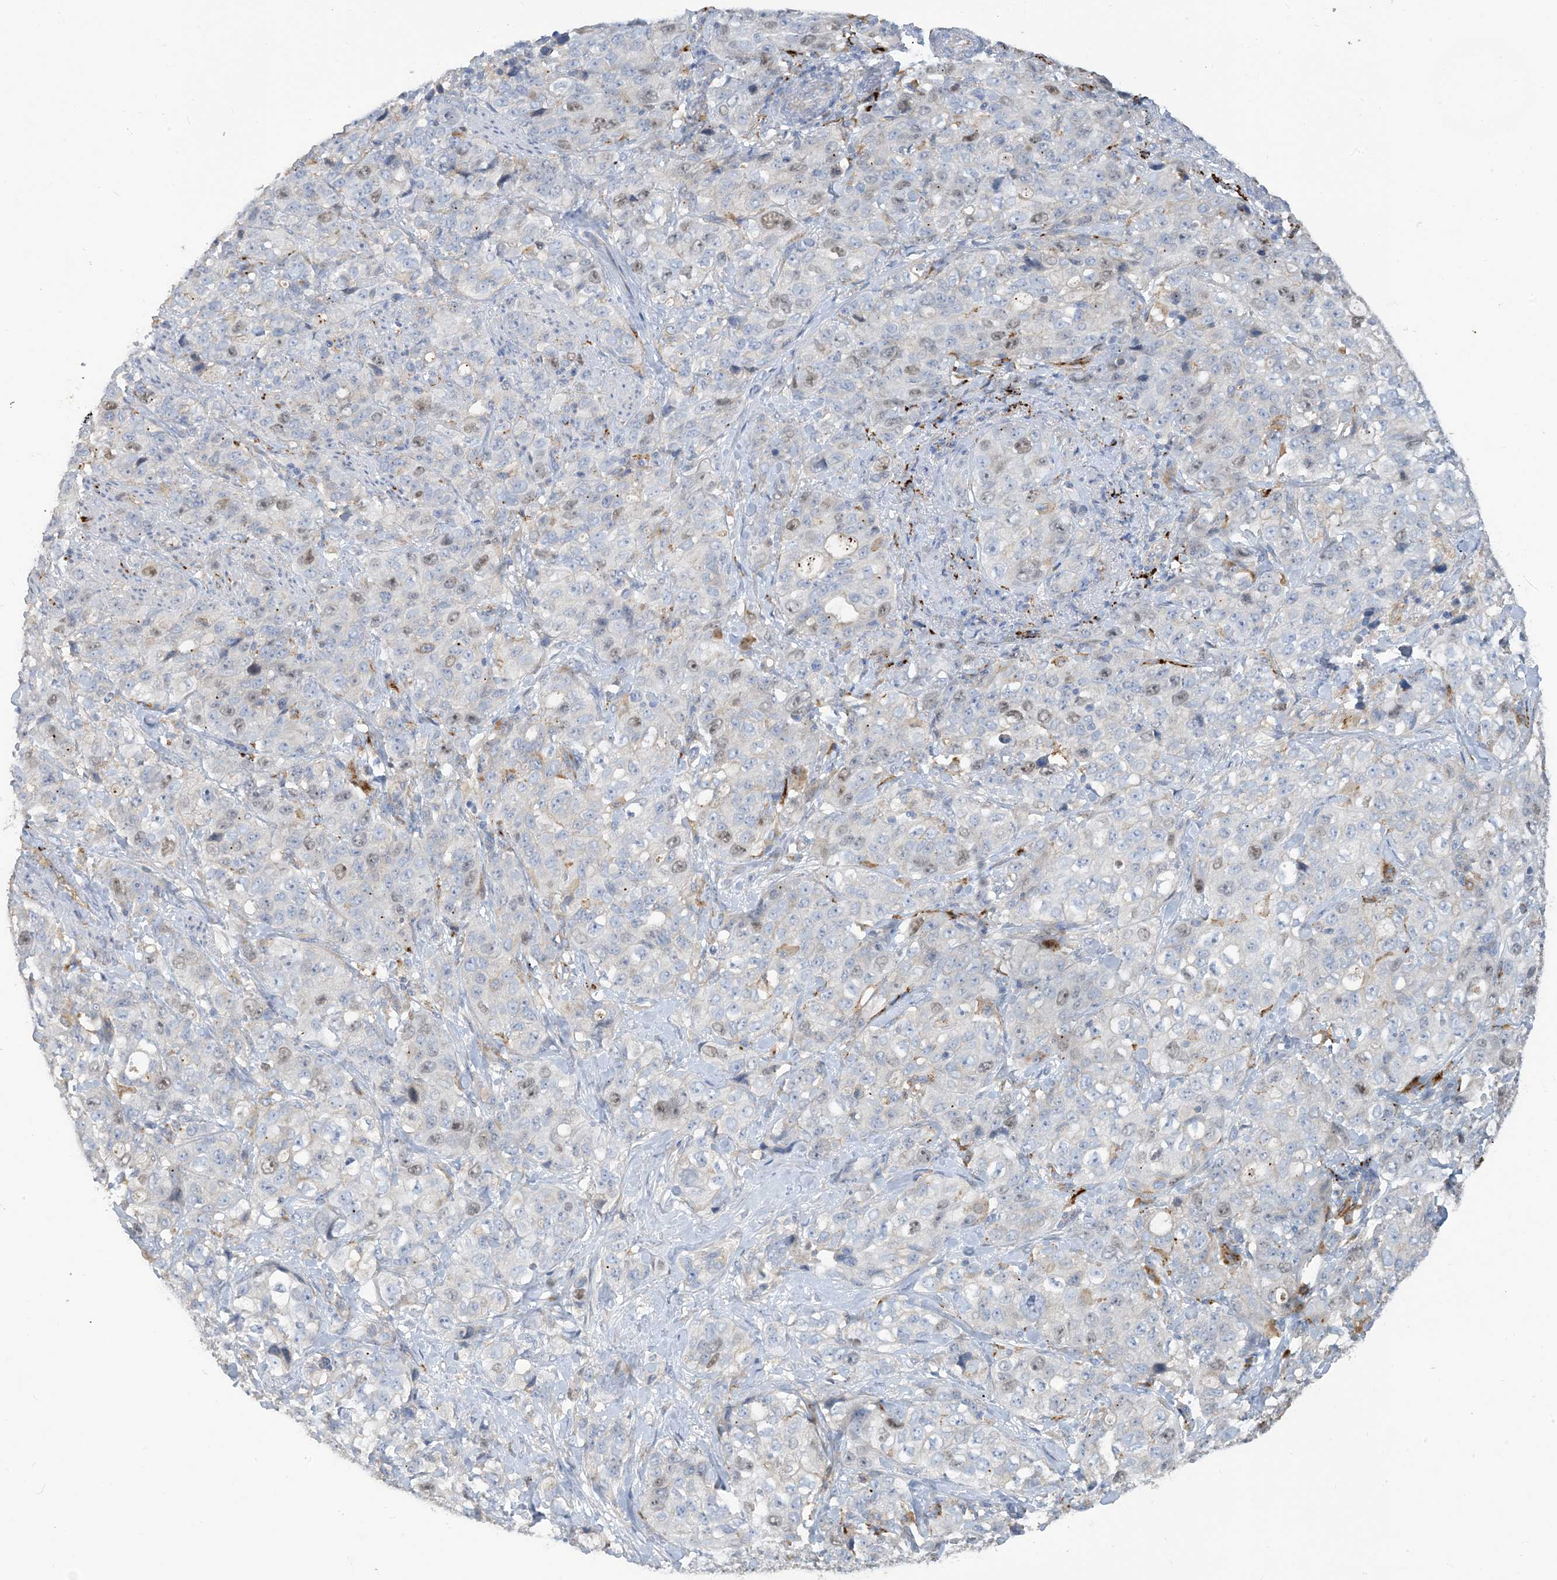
{"staining": {"intensity": "weak", "quantity": "<25%", "location": "nuclear"}, "tissue": "stomach cancer", "cell_type": "Tumor cells", "image_type": "cancer", "snomed": [{"axis": "morphology", "description": "Adenocarcinoma, NOS"}, {"axis": "topography", "description": "Stomach"}], "caption": "An image of human adenocarcinoma (stomach) is negative for staining in tumor cells. Brightfield microscopy of immunohistochemistry stained with DAB (3,3'-diaminobenzidine) (brown) and hematoxylin (blue), captured at high magnification.", "gene": "PEAR1", "patient": {"sex": "male", "age": 48}}